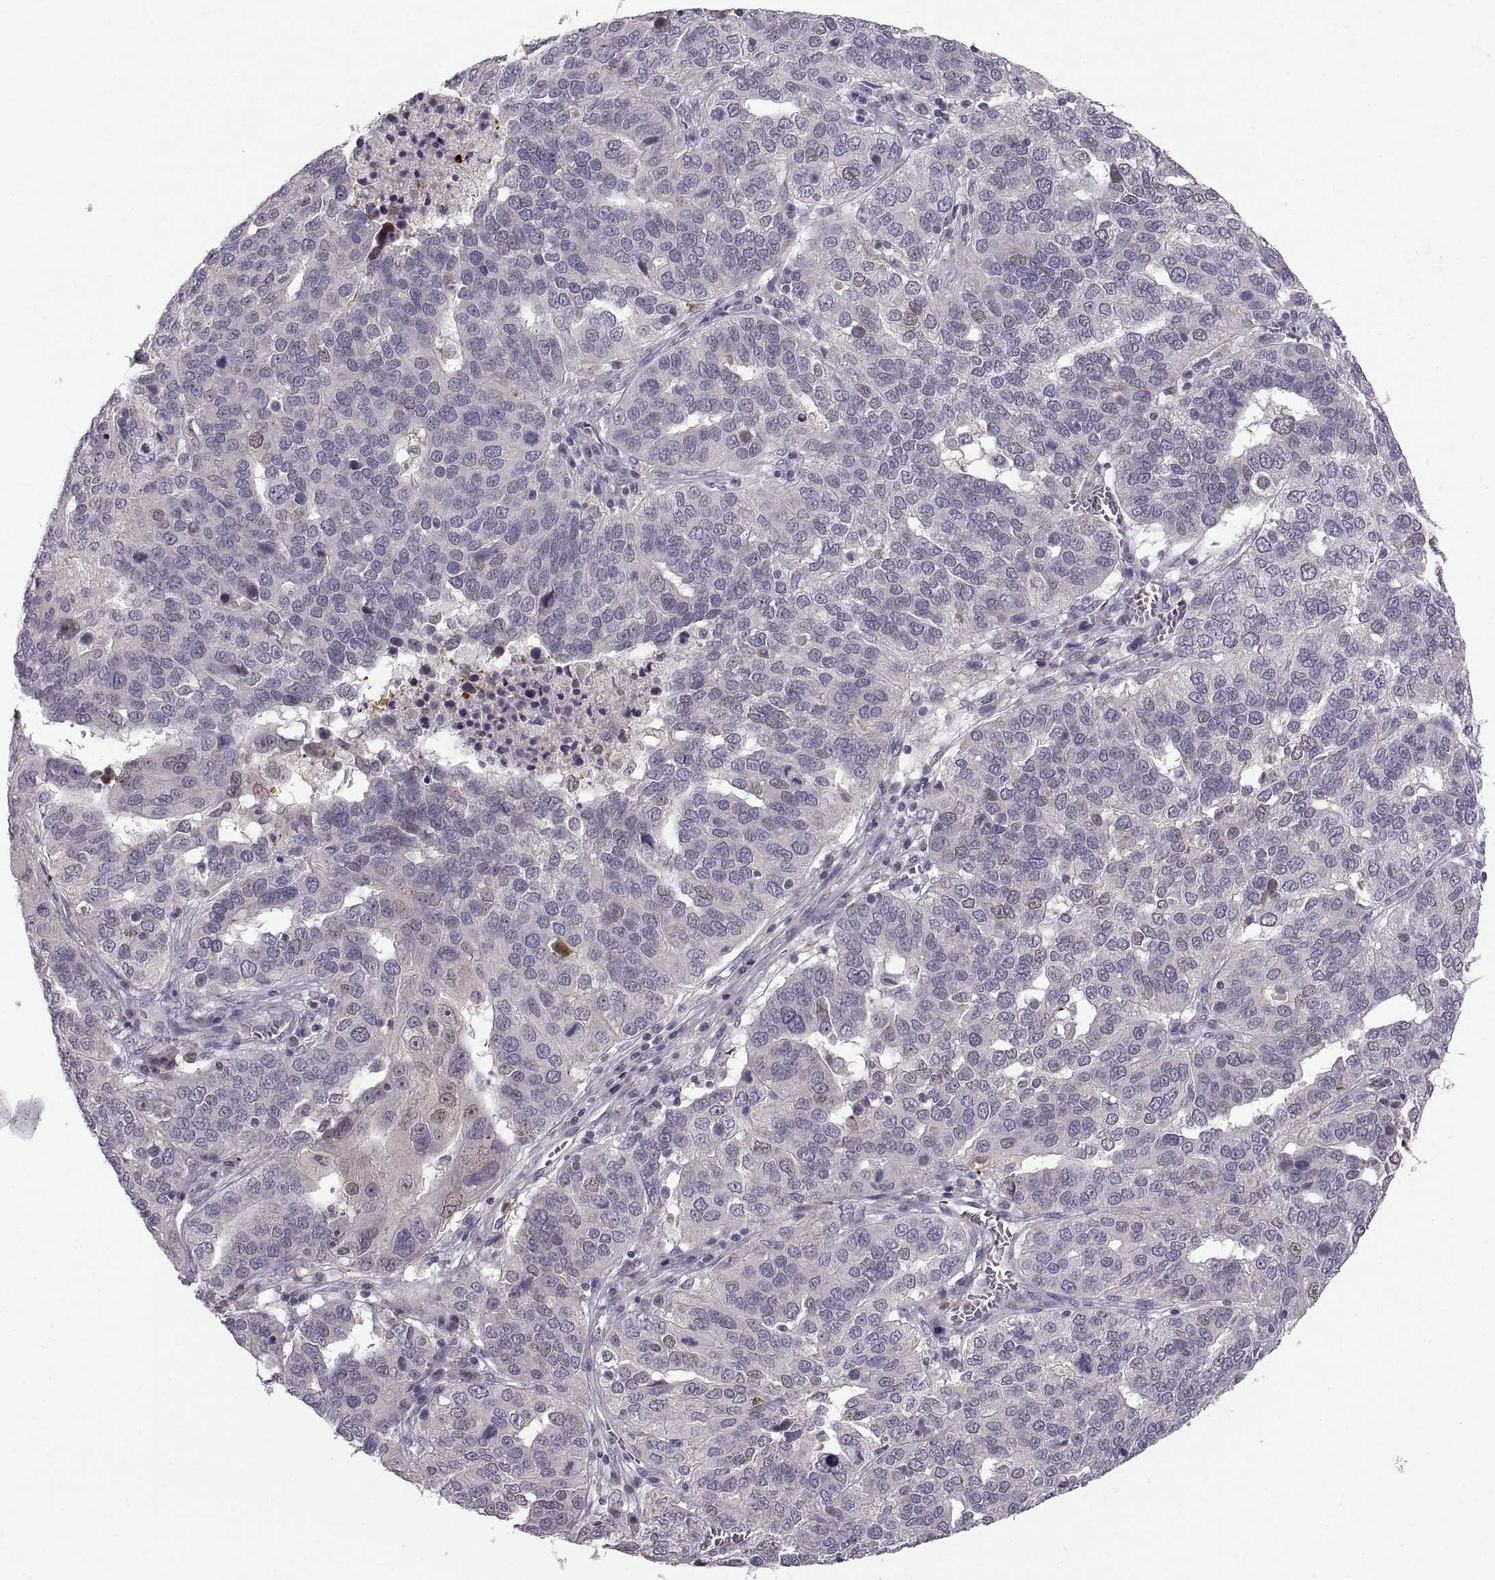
{"staining": {"intensity": "negative", "quantity": "none", "location": "none"}, "tissue": "ovarian cancer", "cell_type": "Tumor cells", "image_type": "cancer", "snomed": [{"axis": "morphology", "description": "Carcinoma, endometroid"}, {"axis": "topography", "description": "Soft tissue"}, {"axis": "topography", "description": "Ovary"}], "caption": "This is an immunohistochemistry (IHC) micrograph of human endometroid carcinoma (ovarian). There is no positivity in tumor cells.", "gene": "ADH6", "patient": {"sex": "female", "age": 52}}